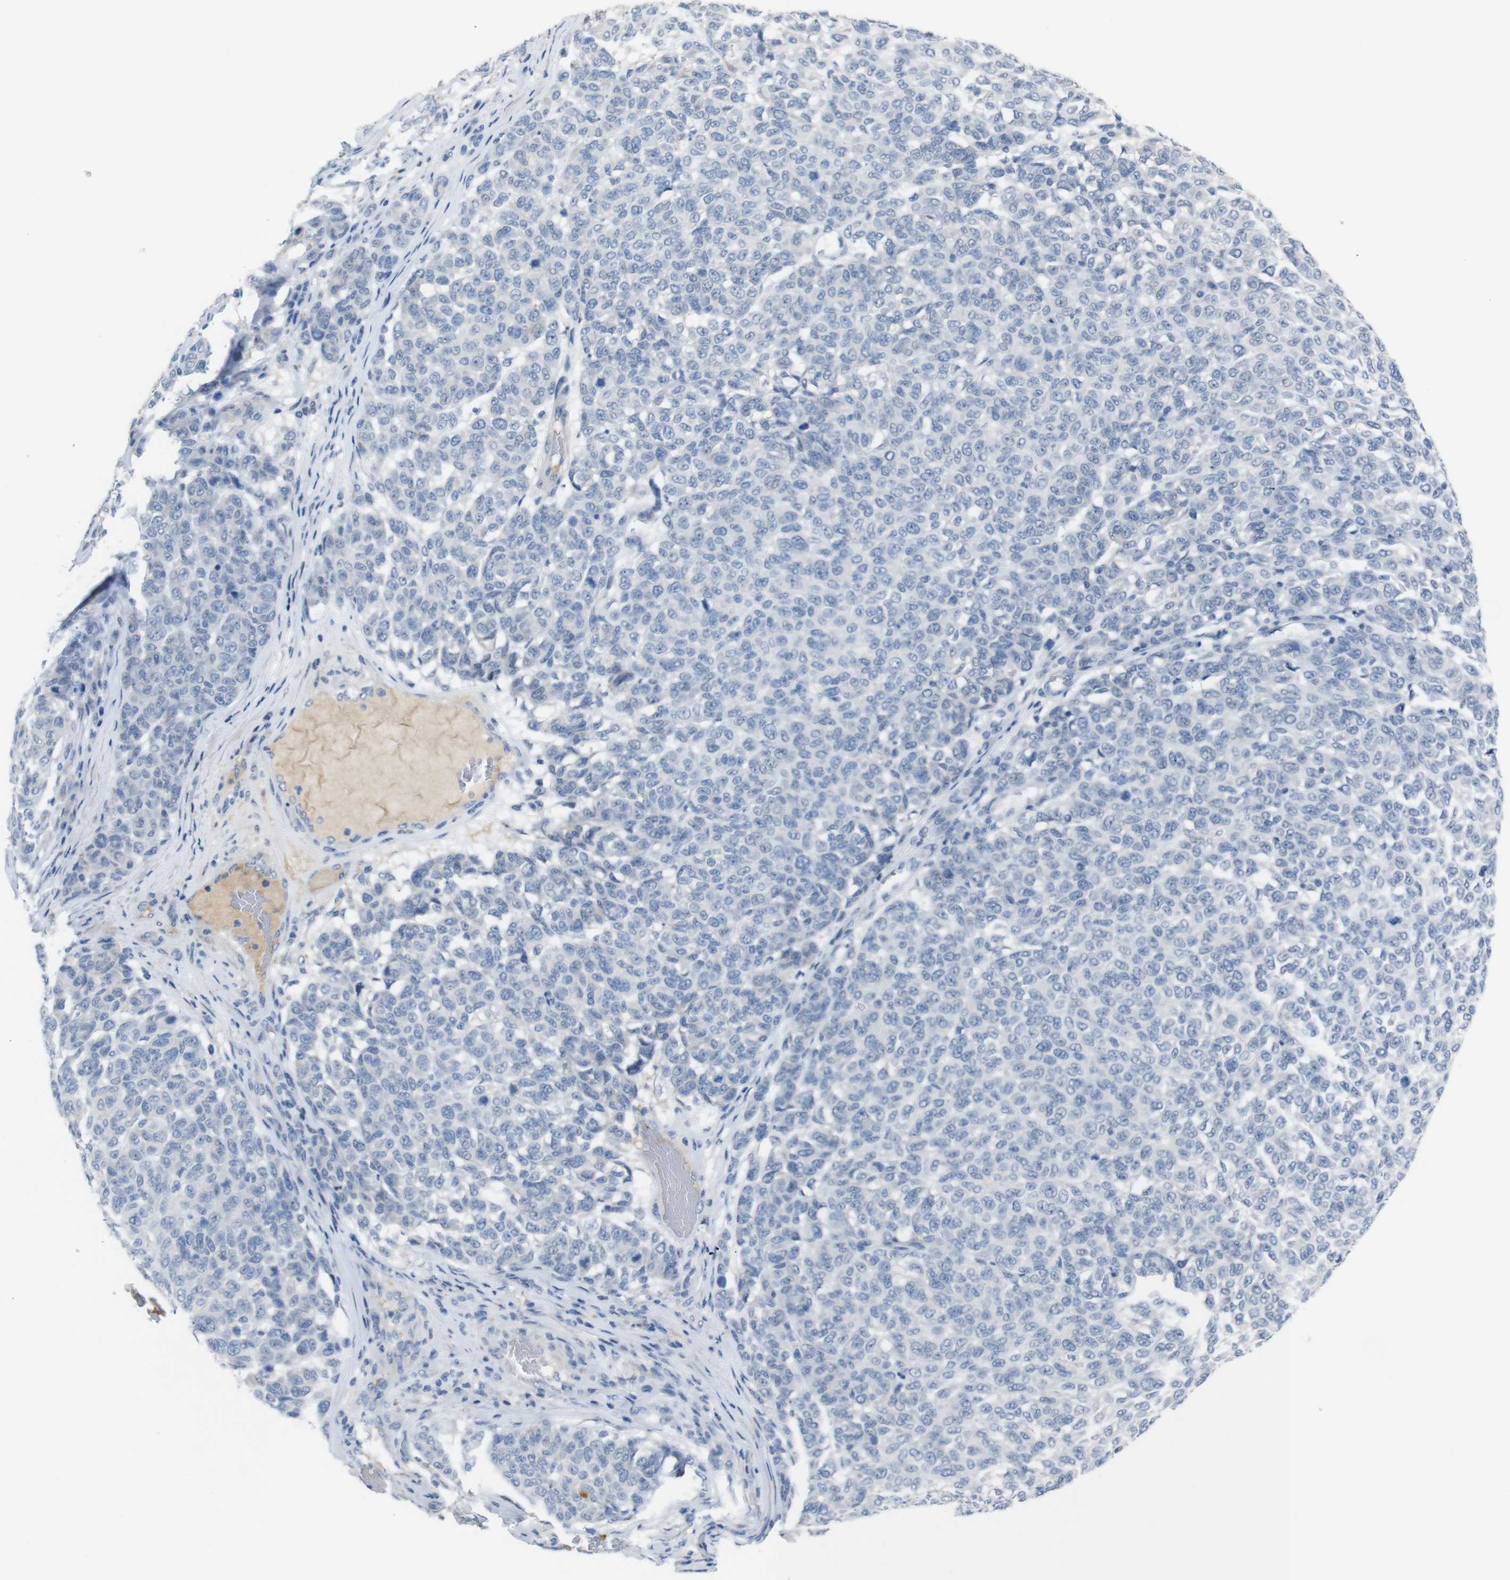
{"staining": {"intensity": "negative", "quantity": "none", "location": "none"}, "tissue": "melanoma", "cell_type": "Tumor cells", "image_type": "cancer", "snomed": [{"axis": "morphology", "description": "Malignant melanoma, NOS"}, {"axis": "topography", "description": "Skin"}], "caption": "Immunohistochemical staining of malignant melanoma demonstrates no significant positivity in tumor cells. (Stains: DAB (3,3'-diaminobenzidine) IHC with hematoxylin counter stain, Microscopy: brightfield microscopy at high magnification).", "gene": "CHRM5", "patient": {"sex": "male", "age": 59}}